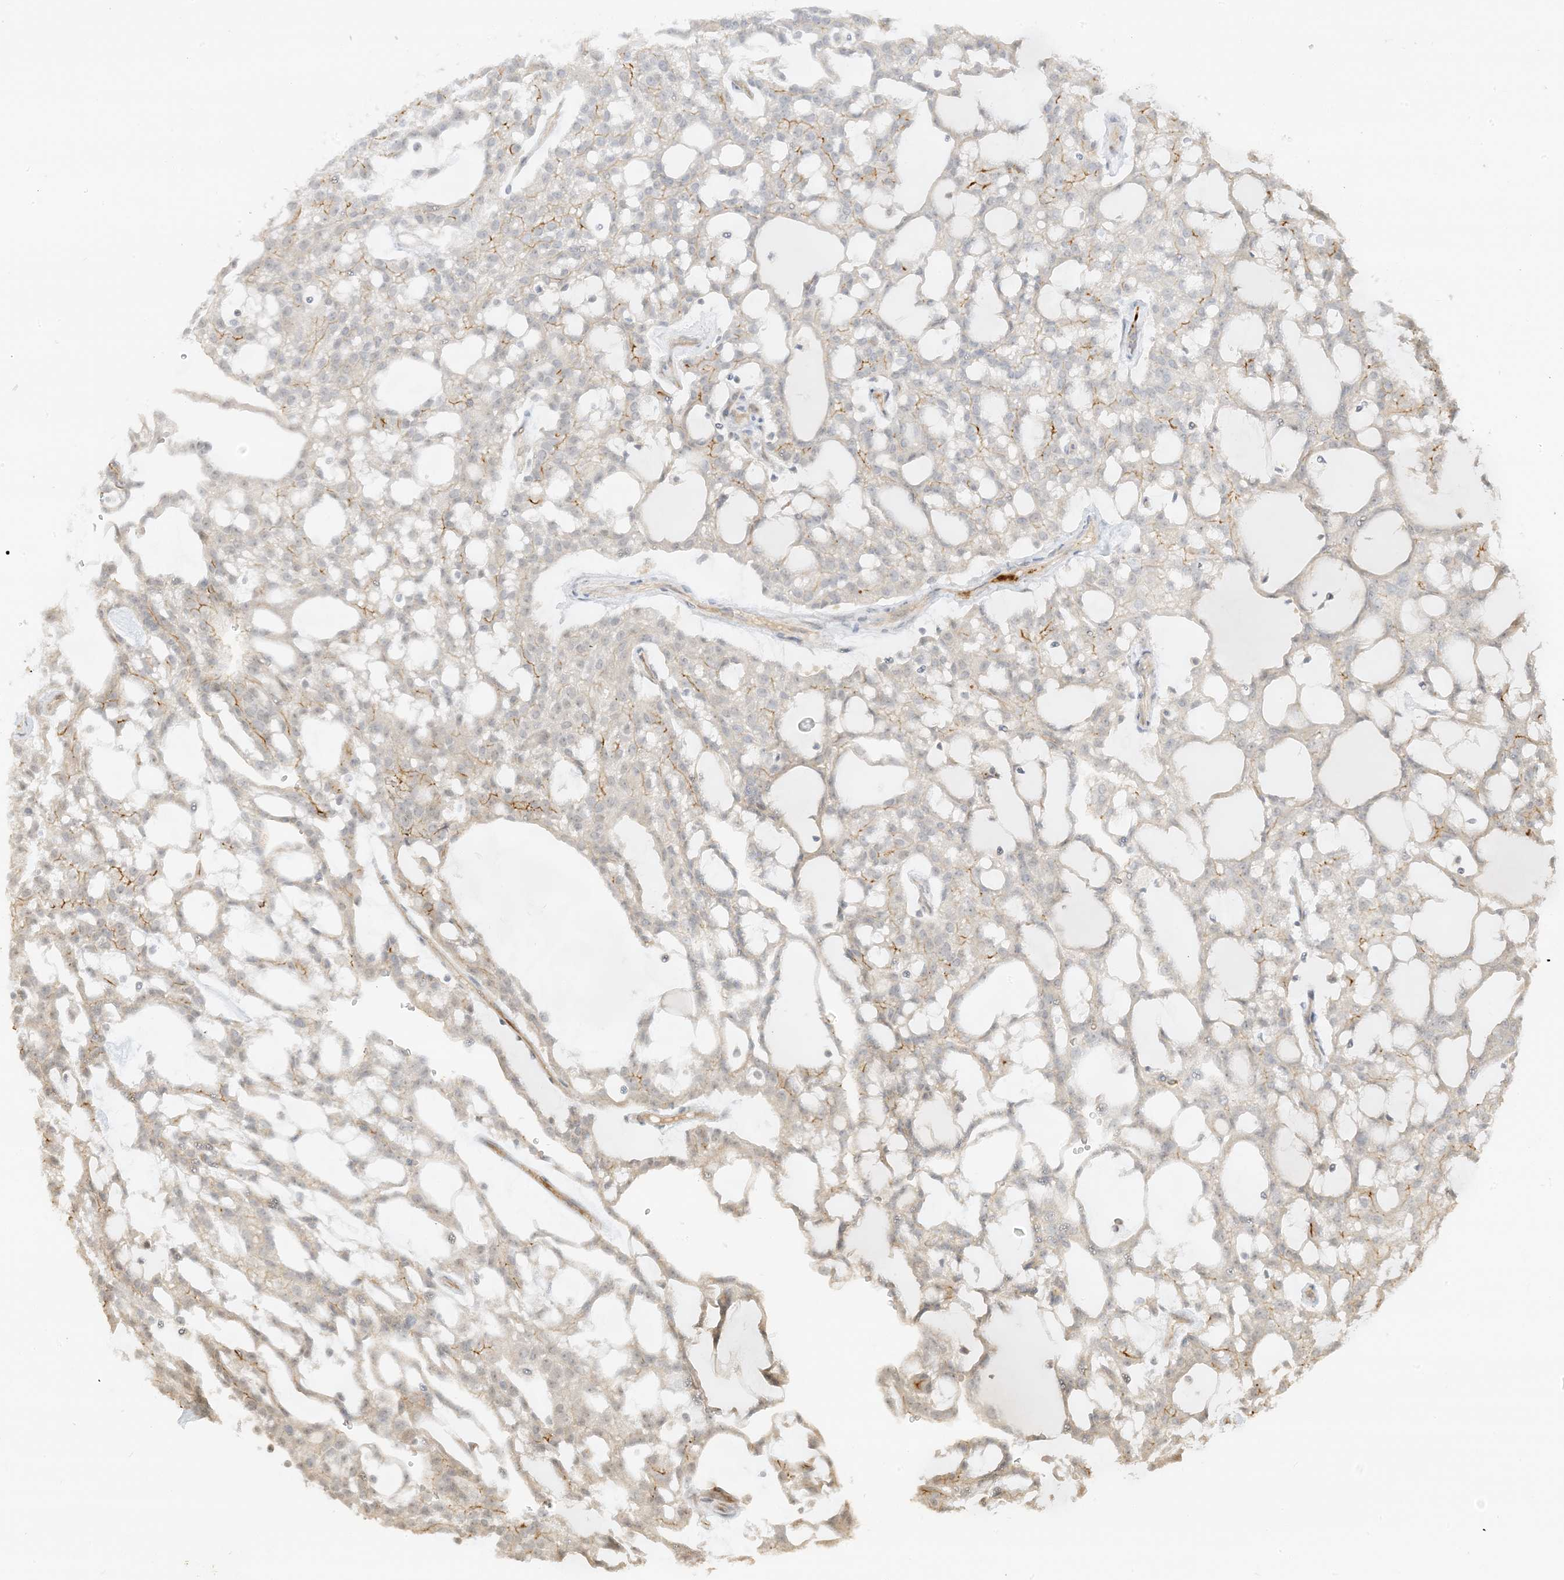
{"staining": {"intensity": "weak", "quantity": "<25%", "location": "cytoplasmic/membranous"}, "tissue": "renal cancer", "cell_type": "Tumor cells", "image_type": "cancer", "snomed": [{"axis": "morphology", "description": "Adenocarcinoma, NOS"}, {"axis": "topography", "description": "Kidney"}], "caption": "IHC histopathology image of human renal adenocarcinoma stained for a protein (brown), which demonstrates no staining in tumor cells.", "gene": "ETAA1", "patient": {"sex": "male", "age": 63}}